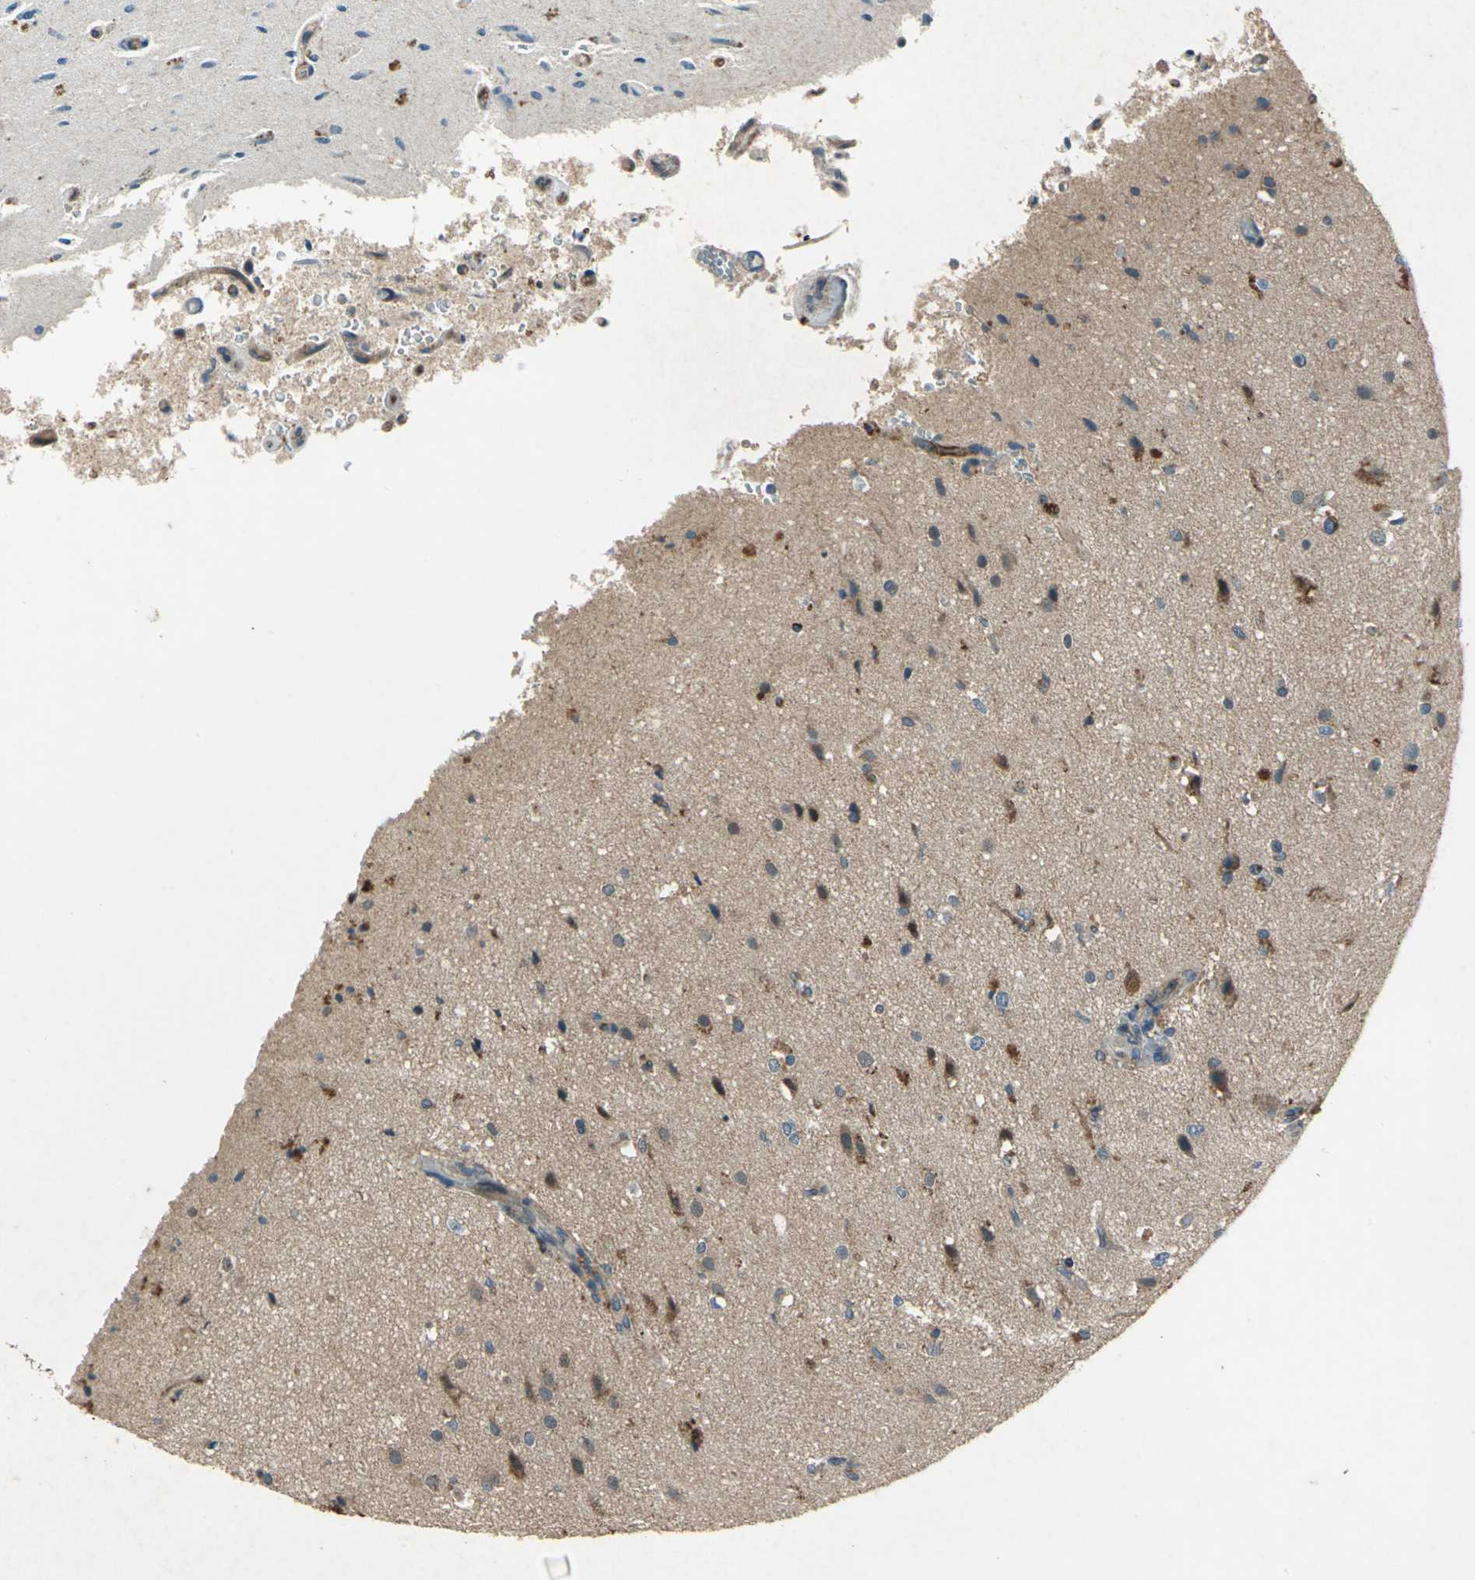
{"staining": {"intensity": "moderate", "quantity": "25%-75%", "location": "cytoplasmic/membranous"}, "tissue": "glioma", "cell_type": "Tumor cells", "image_type": "cancer", "snomed": [{"axis": "morphology", "description": "Normal tissue, NOS"}, {"axis": "morphology", "description": "Glioma, malignant, High grade"}, {"axis": "topography", "description": "Cerebral cortex"}], "caption": "A high-resolution histopathology image shows immunohistochemistry (IHC) staining of glioma, which exhibits moderate cytoplasmic/membranous positivity in about 25%-75% of tumor cells. The staining was performed using DAB (3,3'-diaminobenzidine), with brown indicating positive protein expression. Nuclei are stained blue with hematoxylin.", "gene": "EMCN", "patient": {"sex": "male", "age": 77}}